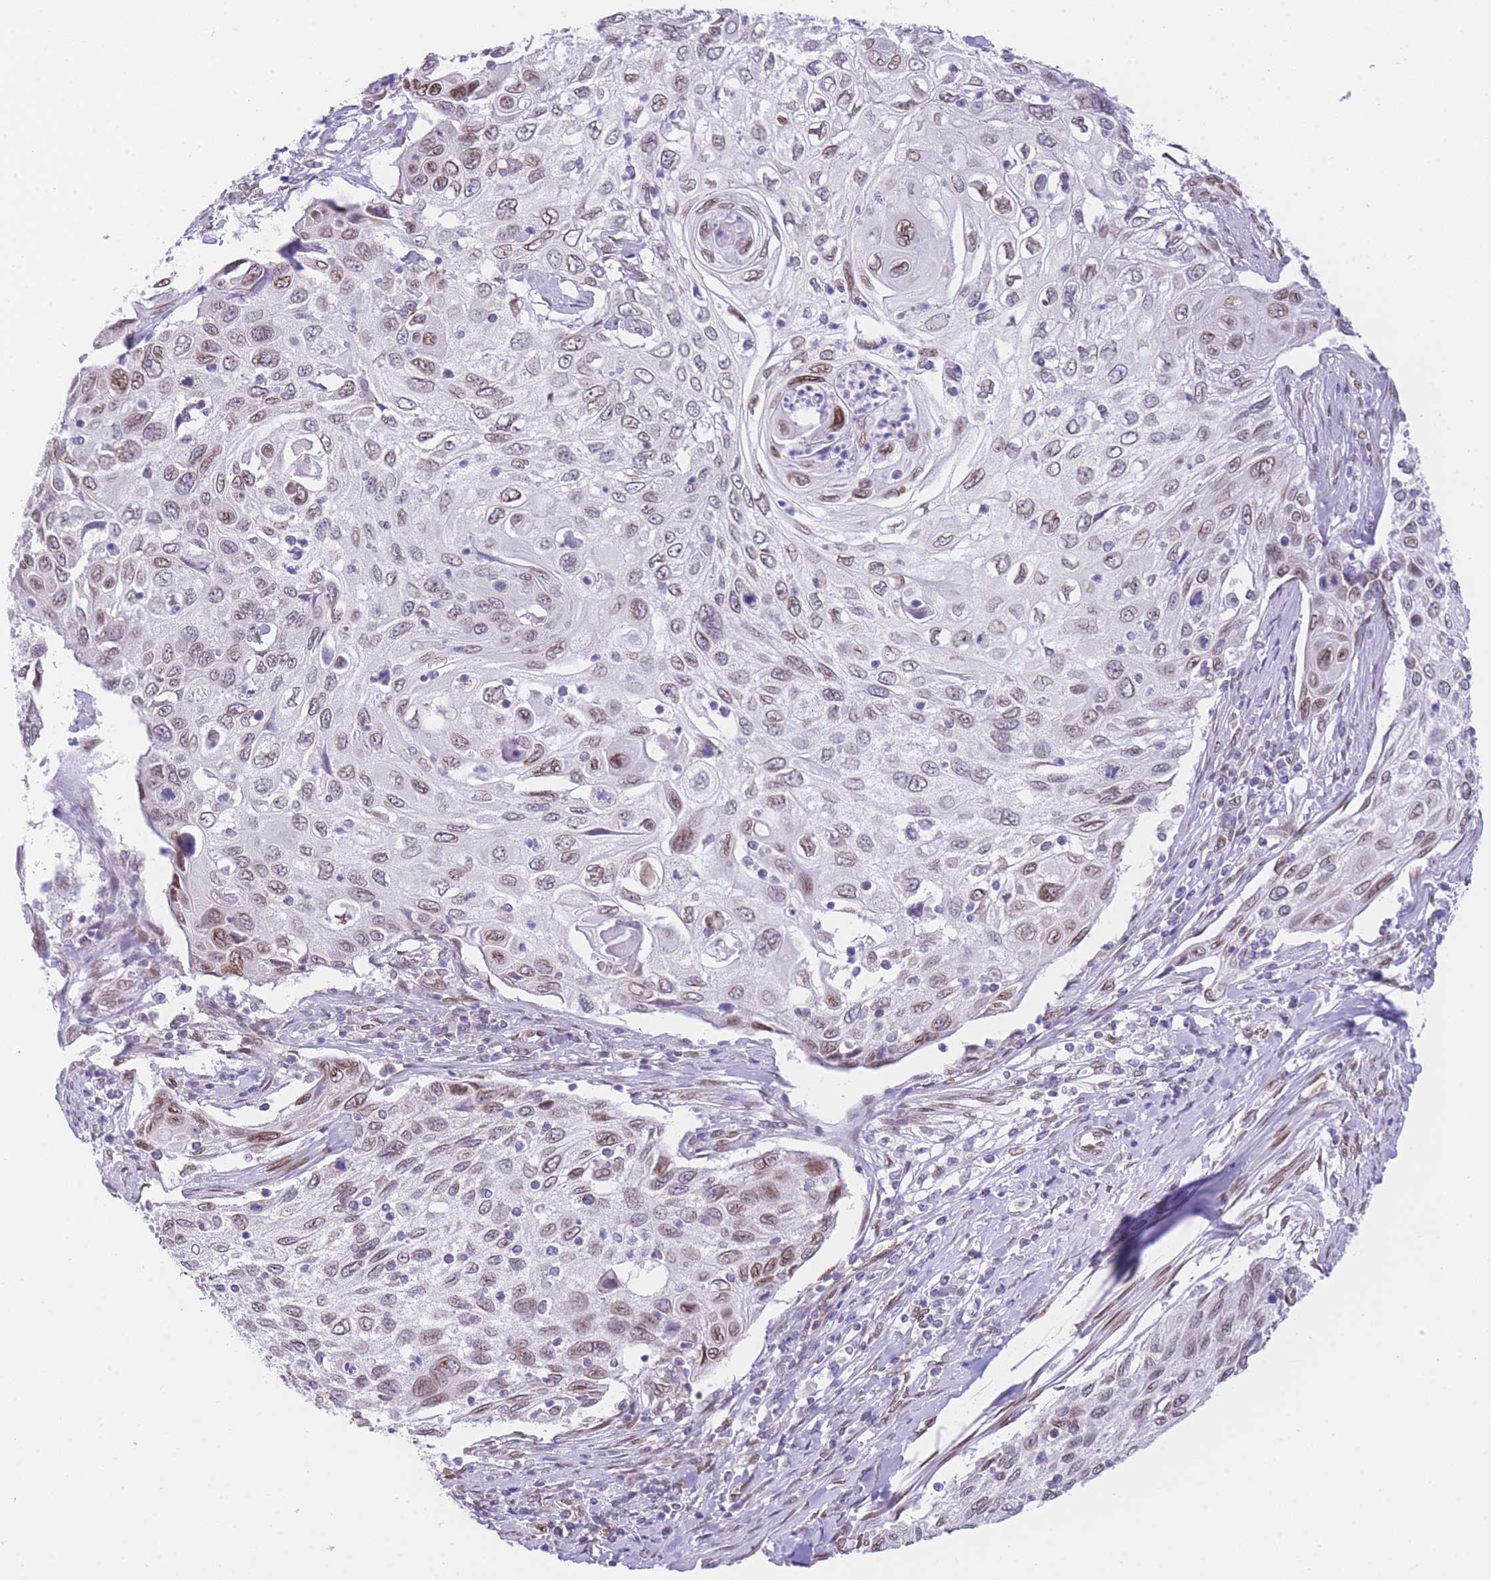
{"staining": {"intensity": "weak", "quantity": ">75%", "location": "nuclear"}, "tissue": "cervical cancer", "cell_type": "Tumor cells", "image_type": "cancer", "snomed": [{"axis": "morphology", "description": "Squamous cell carcinoma, NOS"}, {"axis": "topography", "description": "Cervix"}], "caption": "This is an image of immunohistochemistry (IHC) staining of squamous cell carcinoma (cervical), which shows weak expression in the nuclear of tumor cells.", "gene": "OR10AD1", "patient": {"sex": "female", "age": 70}}